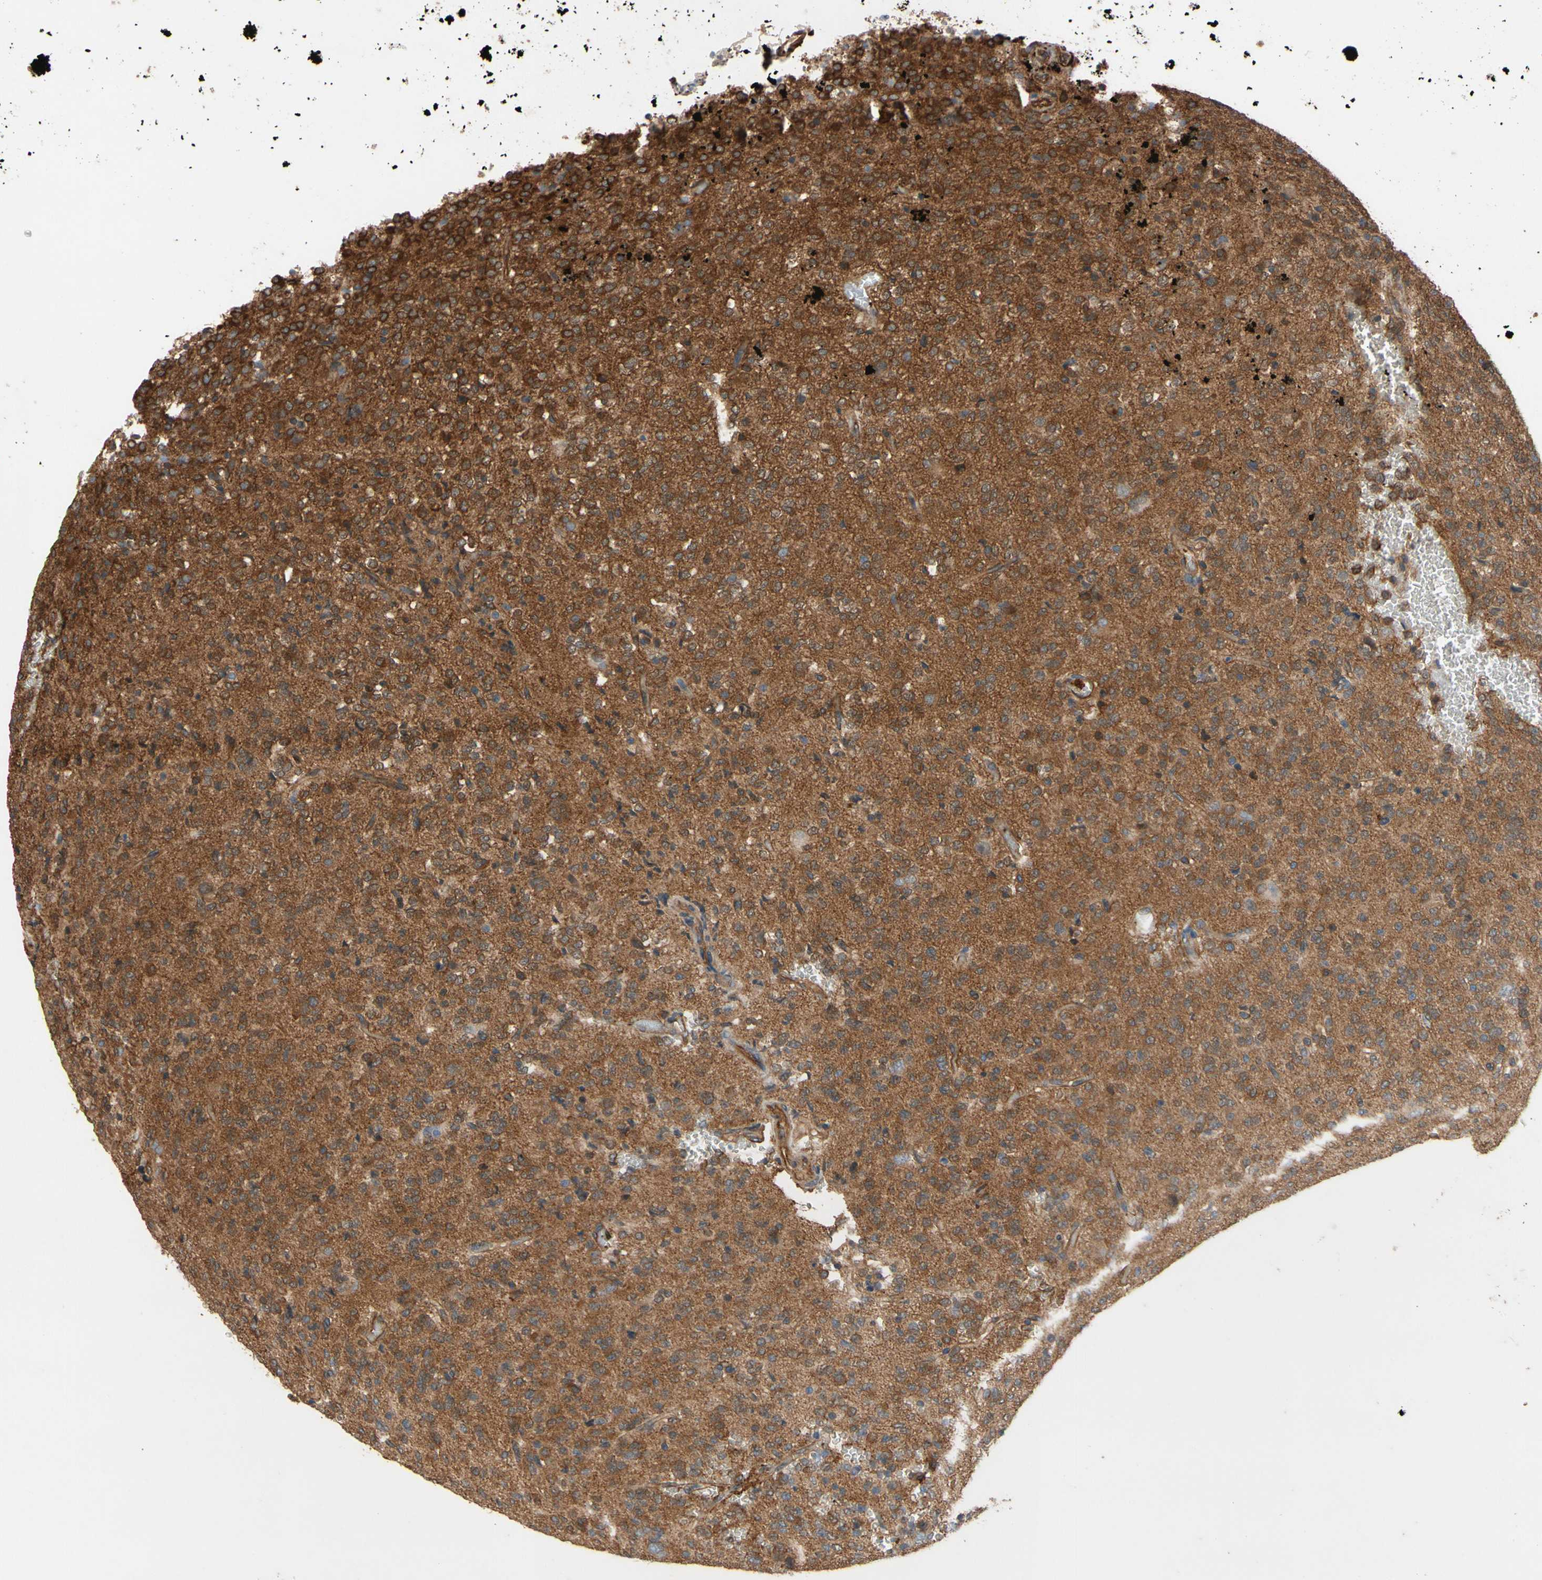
{"staining": {"intensity": "moderate", "quantity": ">75%", "location": "cytoplasmic/membranous"}, "tissue": "glioma", "cell_type": "Tumor cells", "image_type": "cancer", "snomed": [{"axis": "morphology", "description": "Glioma, malignant, Low grade"}, {"axis": "topography", "description": "Brain"}], "caption": "About >75% of tumor cells in human glioma exhibit moderate cytoplasmic/membranous protein positivity as visualized by brown immunohistochemical staining.", "gene": "CTTNBP2", "patient": {"sex": "male", "age": 38}}